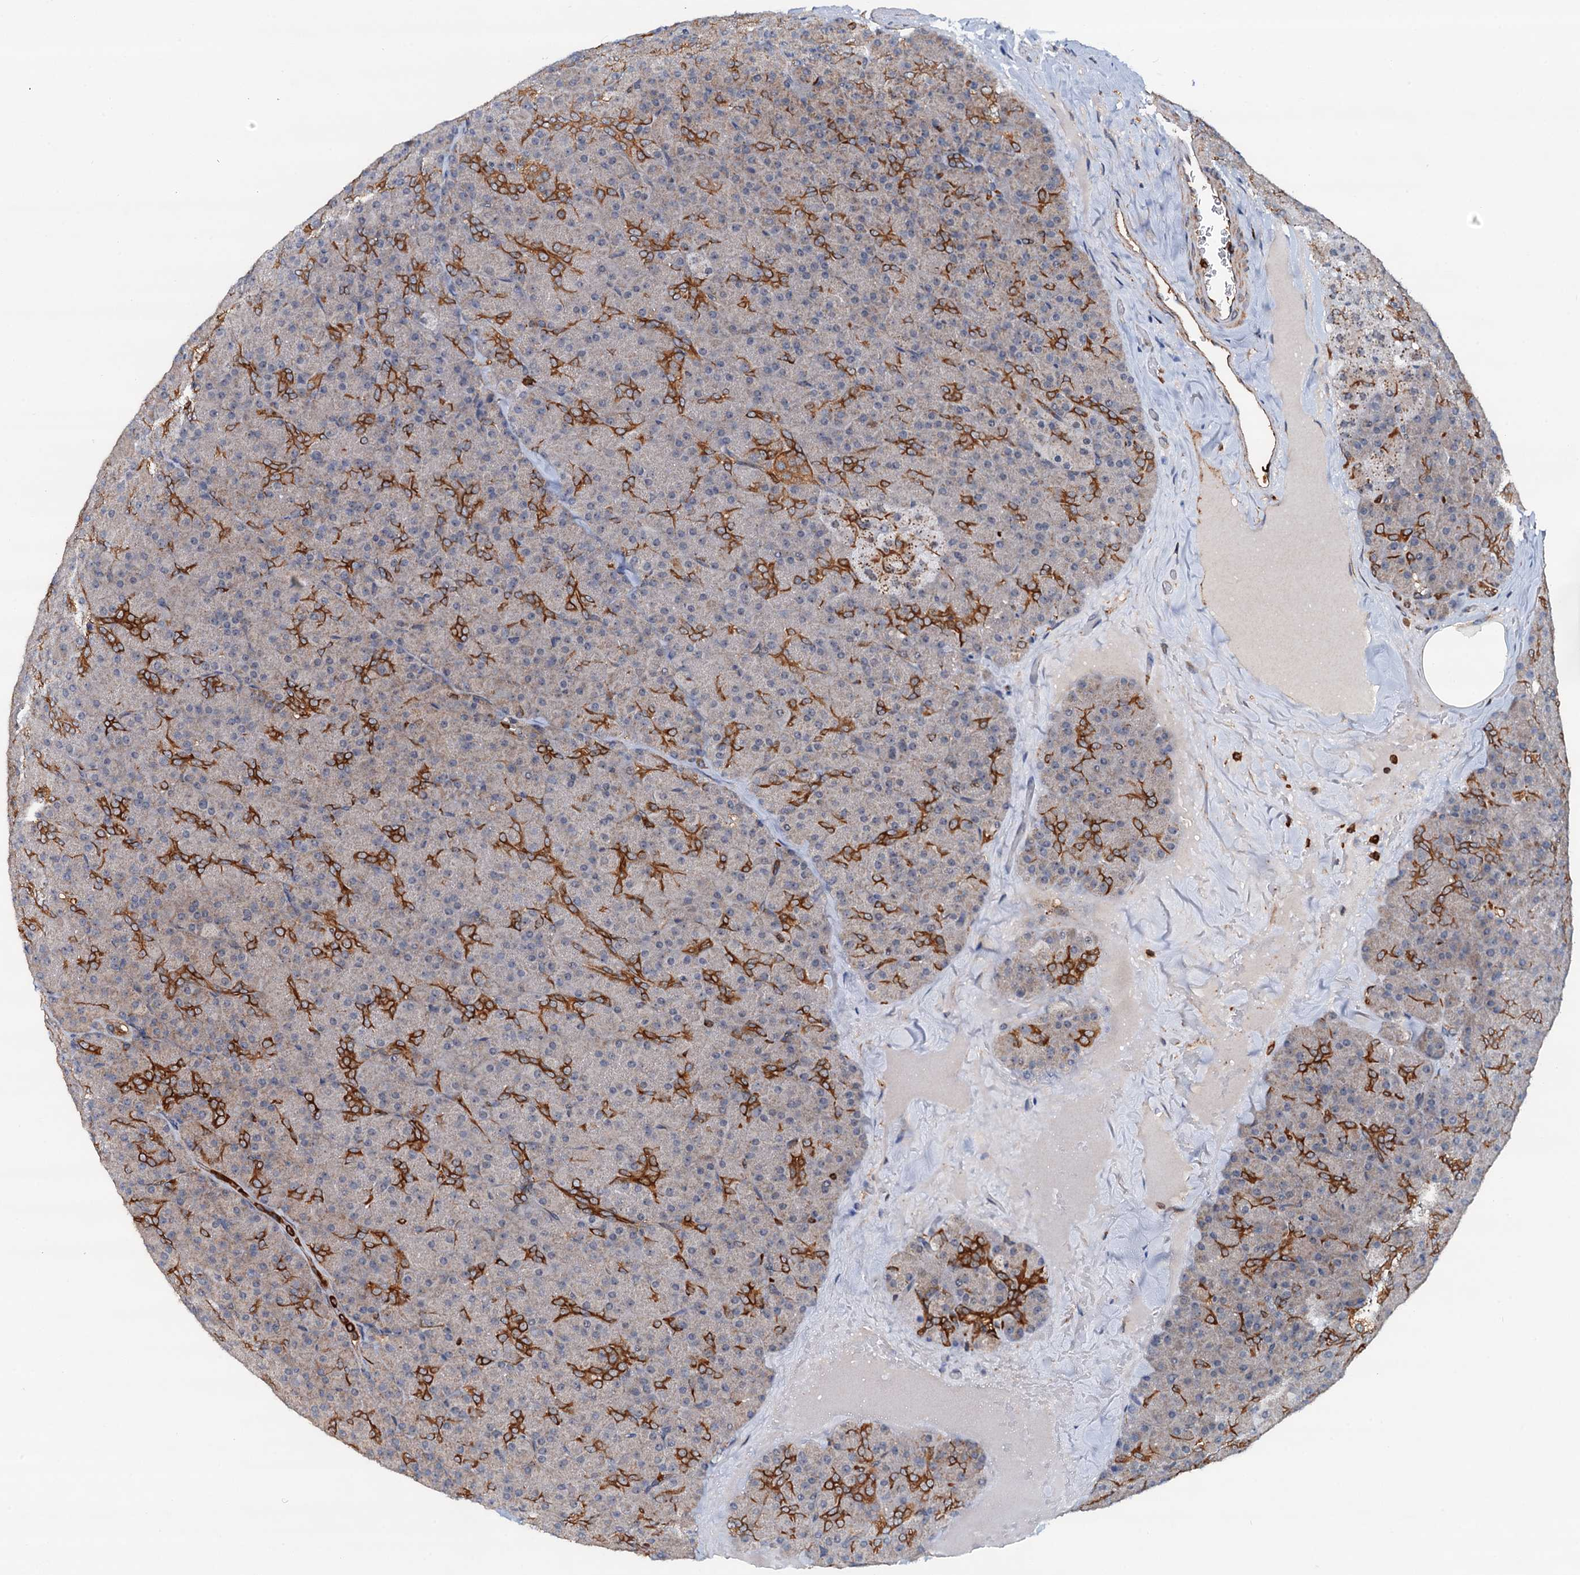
{"staining": {"intensity": "strong", "quantity": "25%-75%", "location": "cytoplasmic/membranous"}, "tissue": "pancreas", "cell_type": "Exocrine glandular cells", "image_type": "normal", "snomed": [{"axis": "morphology", "description": "Normal tissue, NOS"}, {"axis": "topography", "description": "Pancreas"}], "caption": "Immunohistochemistry staining of unremarkable pancreas, which reveals high levels of strong cytoplasmic/membranous expression in approximately 25%-75% of exocrine glandular cells indicating strong cytoplasmic/membranous protein positivity. The staining was performed using DAB (brown) for protein detection and nuclei were counterstained in hematoxylin (blue).", "gene": "USP6NL", "patient": {"sex": "male", "age": 36}}